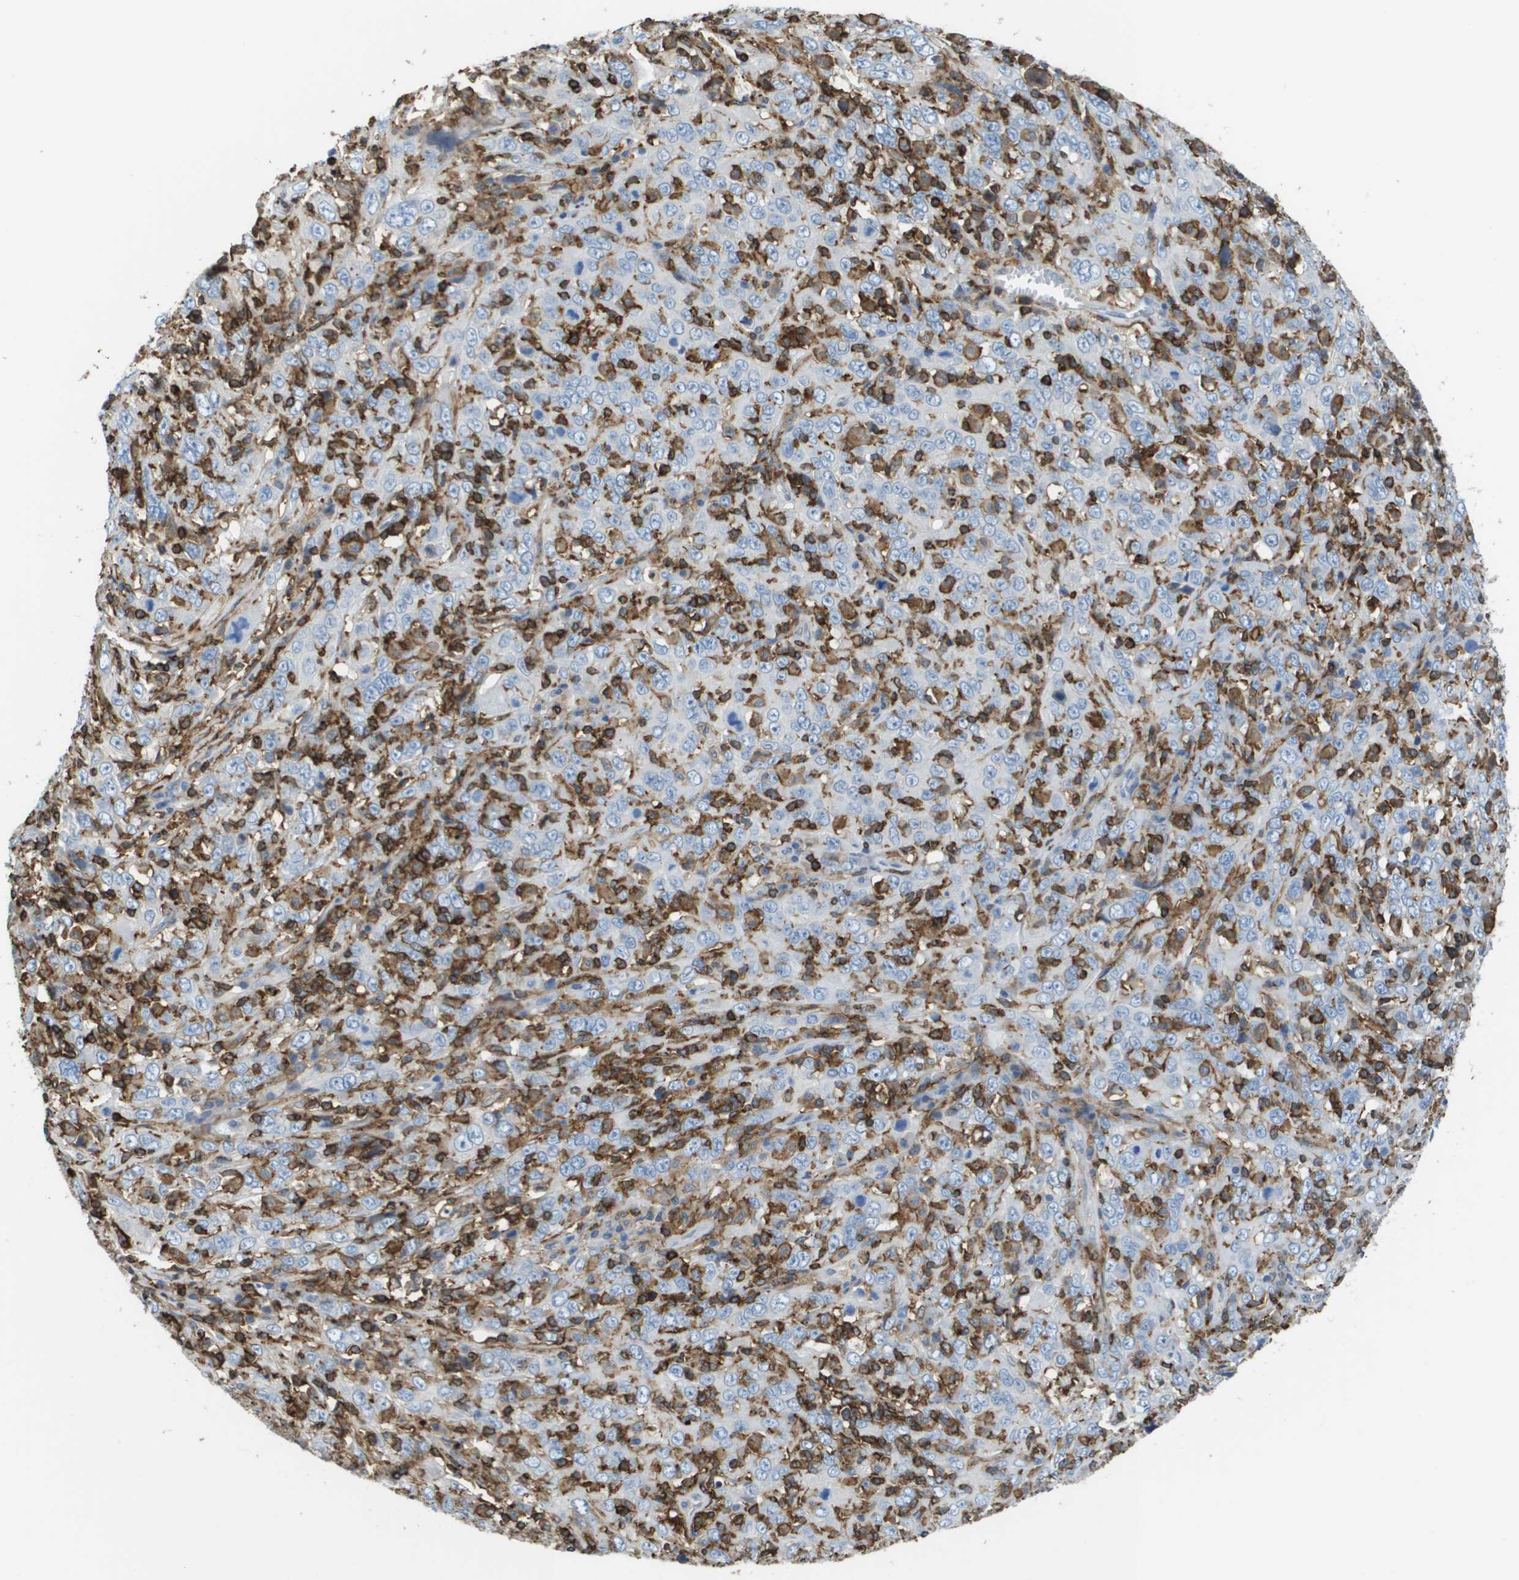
{"staining": {"intensity": "negative", "quantity": "none", "location": "none"}, "tissue": "cervical cancer", "cell_type": "Tumor cells", "image_type": "cancer", "snomed": [{"axis": "morphology", "description": "Squamous cell carcinoma, NOS"}, {"axis": "topography", "description": "Cervix"}], "caption": "Tumor cells show no significant positivity in cervical squamous cell carcinoma. The staining is performed using DAB (3,3'-diaminobenzidine) brown chromogen with nuclei counter-stained in using hematoxylin.", "gene": "PASK", "patient": {"sex": "female", "age": 46}}